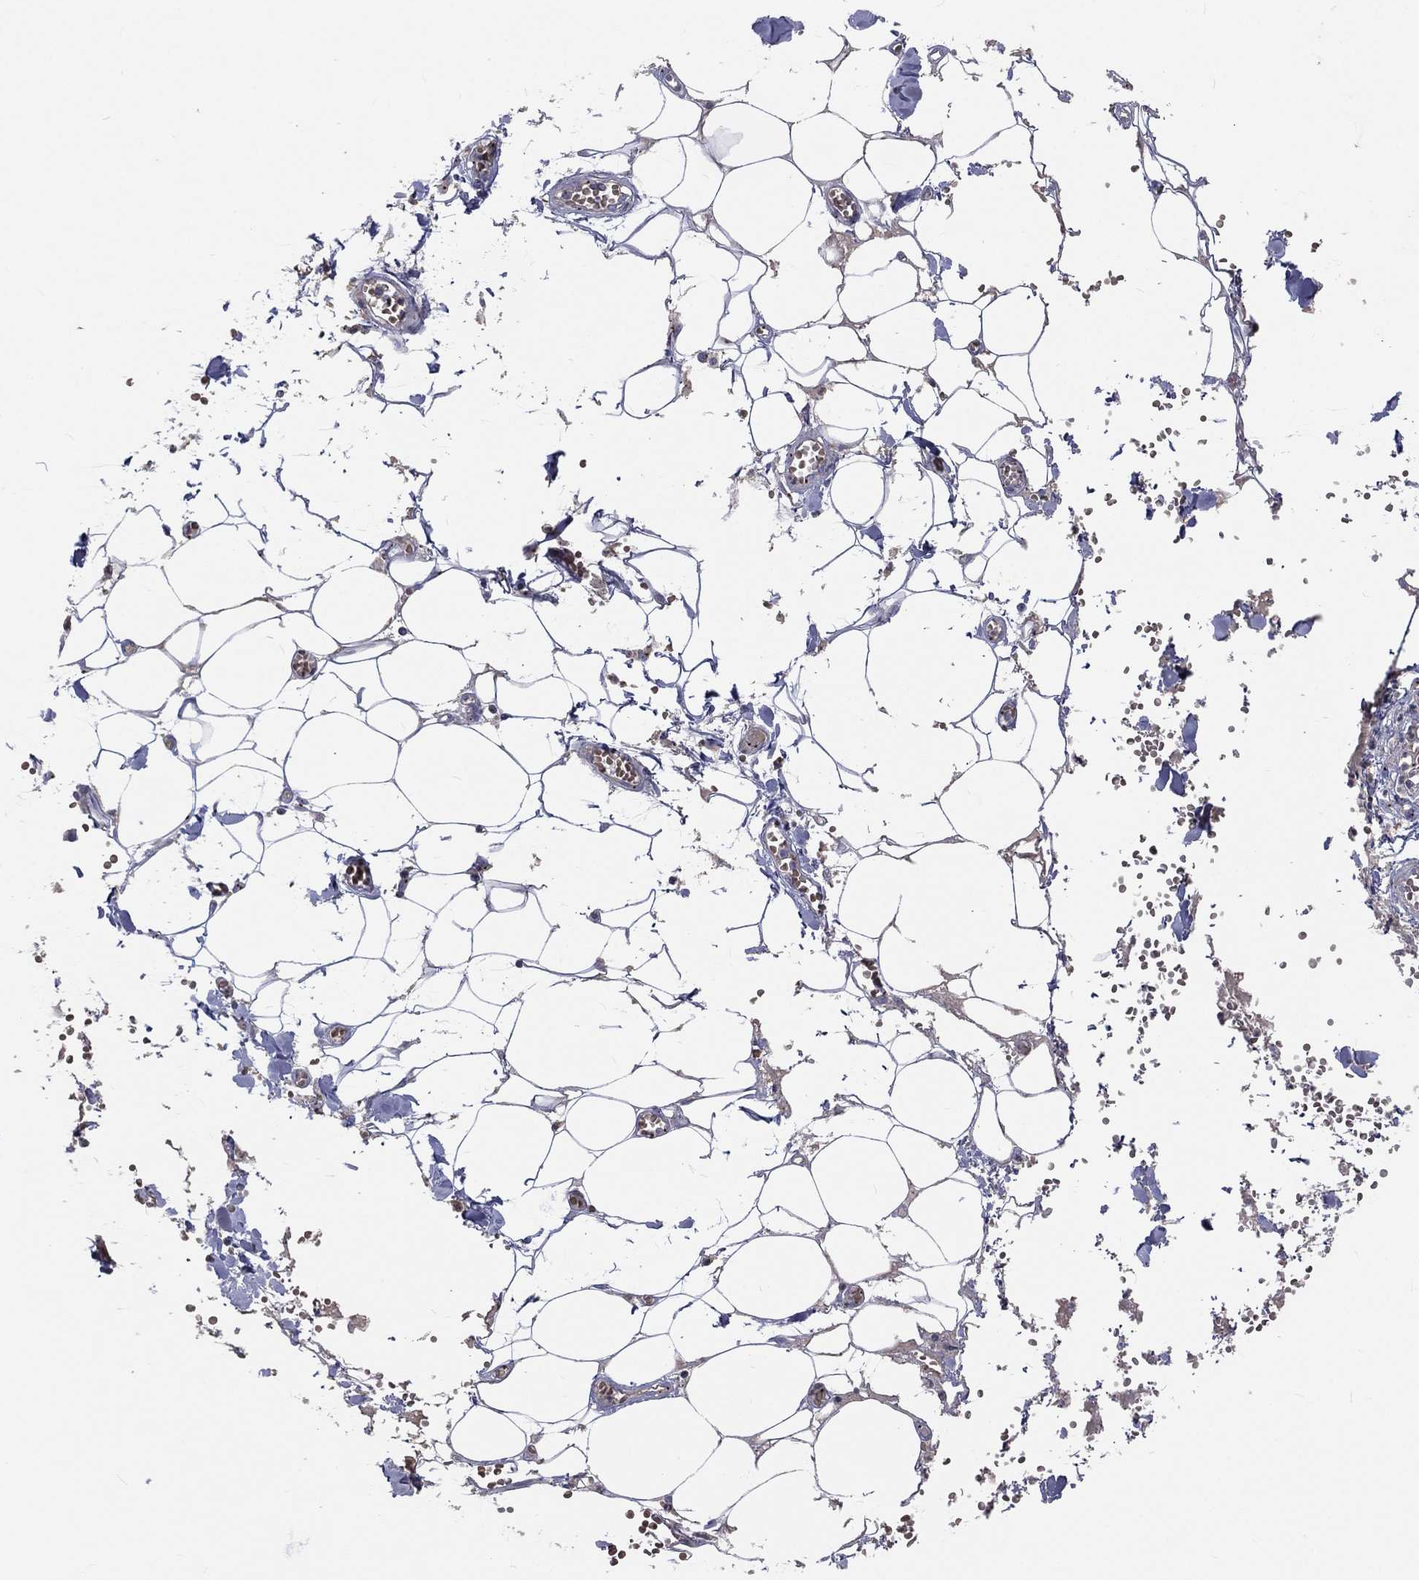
{"staining": {"intensity": "negative", "quantity": "none", "location": "none"}, "tissue": "adipose tissue", "cell_type": "Adipocytes", "image_type": "normal", "snomed": [{"axis": "morphology", "description": "Normal tissue, NOS"}, {"axis": "morphology", "description": "Squamous cell carcinoma, NOS"}, {"axis": "topography", "description": "Cartilage tissue"}, {"axis": "topography", "description": "Lung"}], "caption": "This is a photomicrograph of immunohistochemistry staining of normal adipose tissue, which shows no expression in adipocytes.", "gene": "CROCC", "patient": {"sex": "male", "age": 66}}